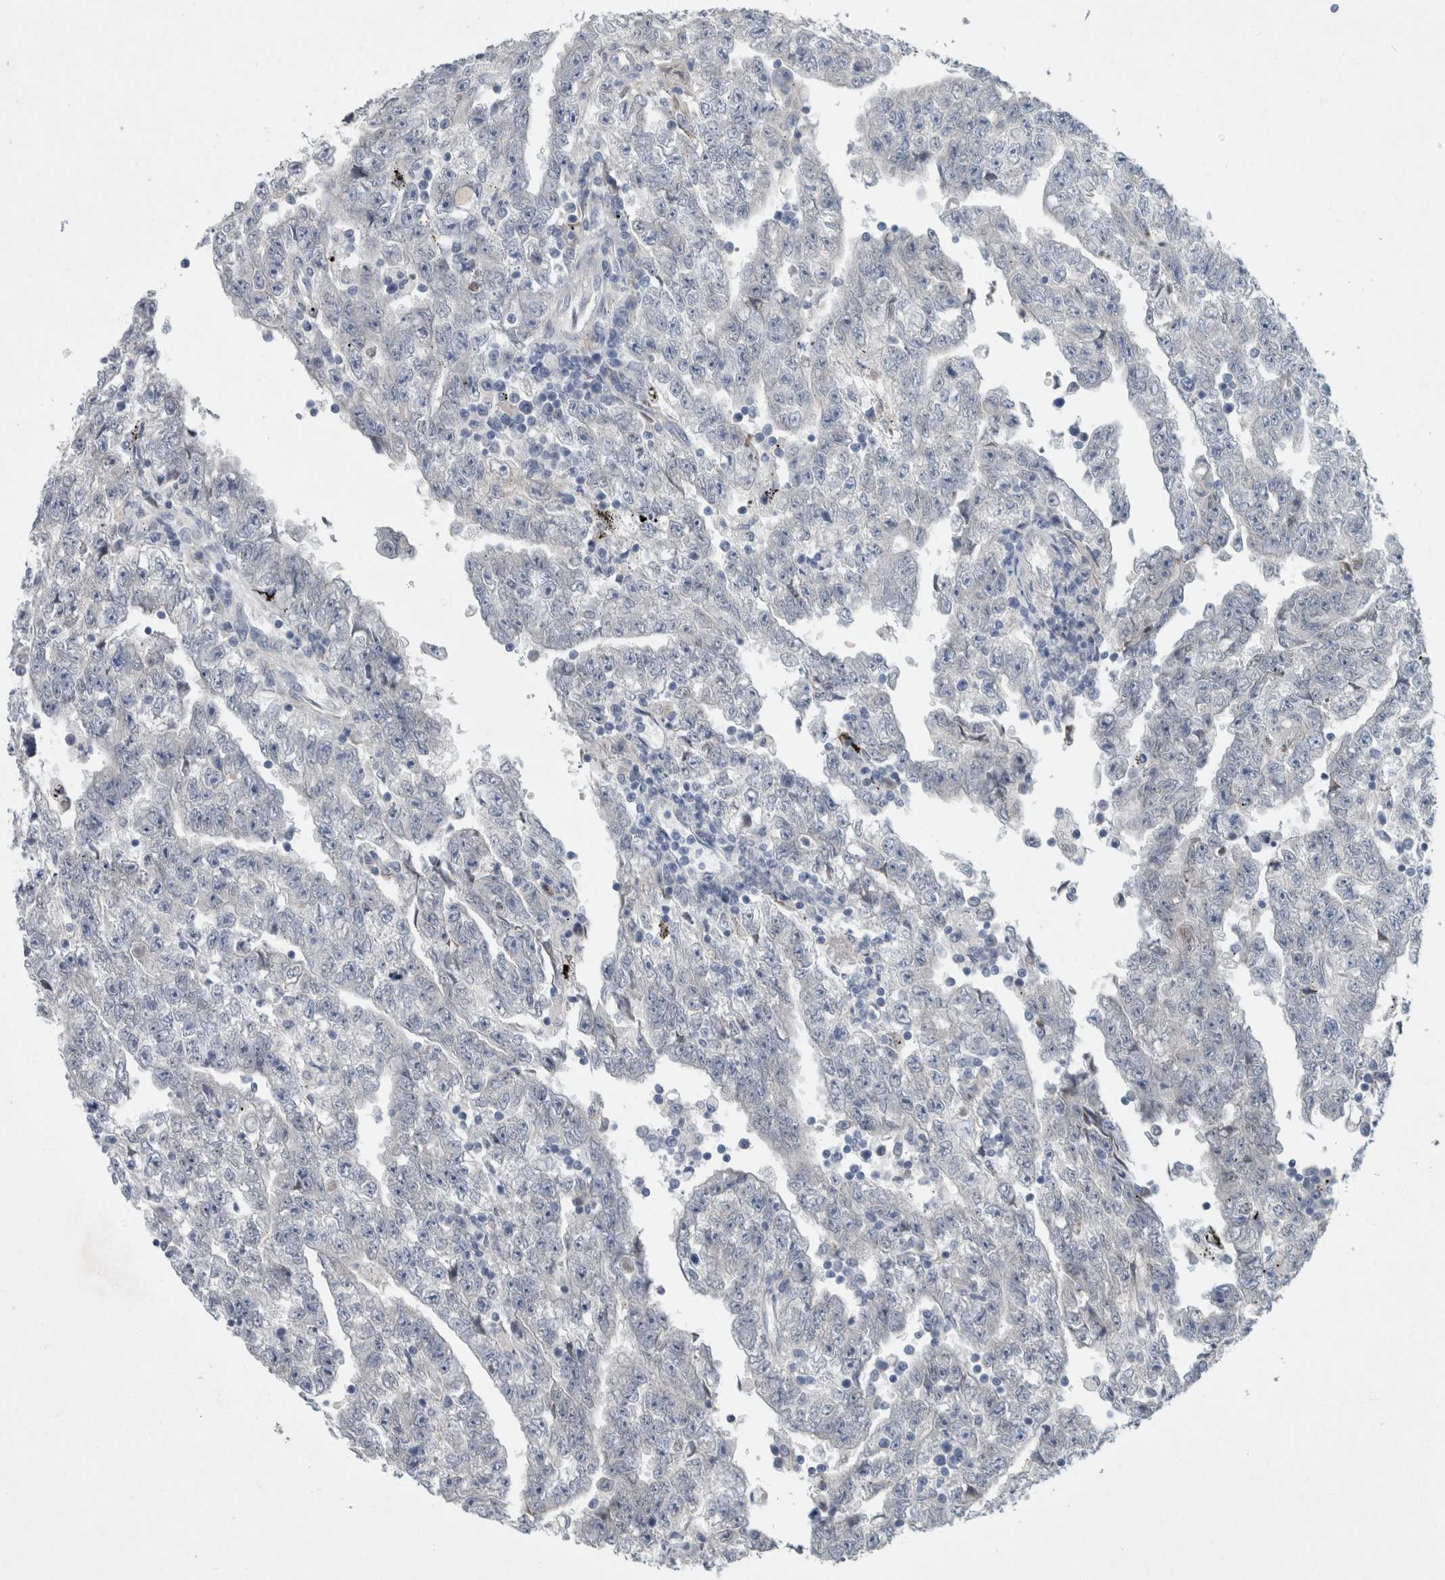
{"staining": {"intensity": "negative", "quantity": "none", "location": "none"}, "tissue": "testis cancer", "cell_type": "Tumor cells", "image_type": "cancer", "snomed": [{"axis": "morphology", "description": "Carcinoma, Embryonal, NOS"}, {"axis": "topography", "description": "Testis"}], "caption": "This is an immunohistochemistry (IHC) micrograph of human testis embryonal carcinoma. There is no staining in tumor cells.", "gene": "FAM83H", "patient": {"sex": "male", "age": 25}}